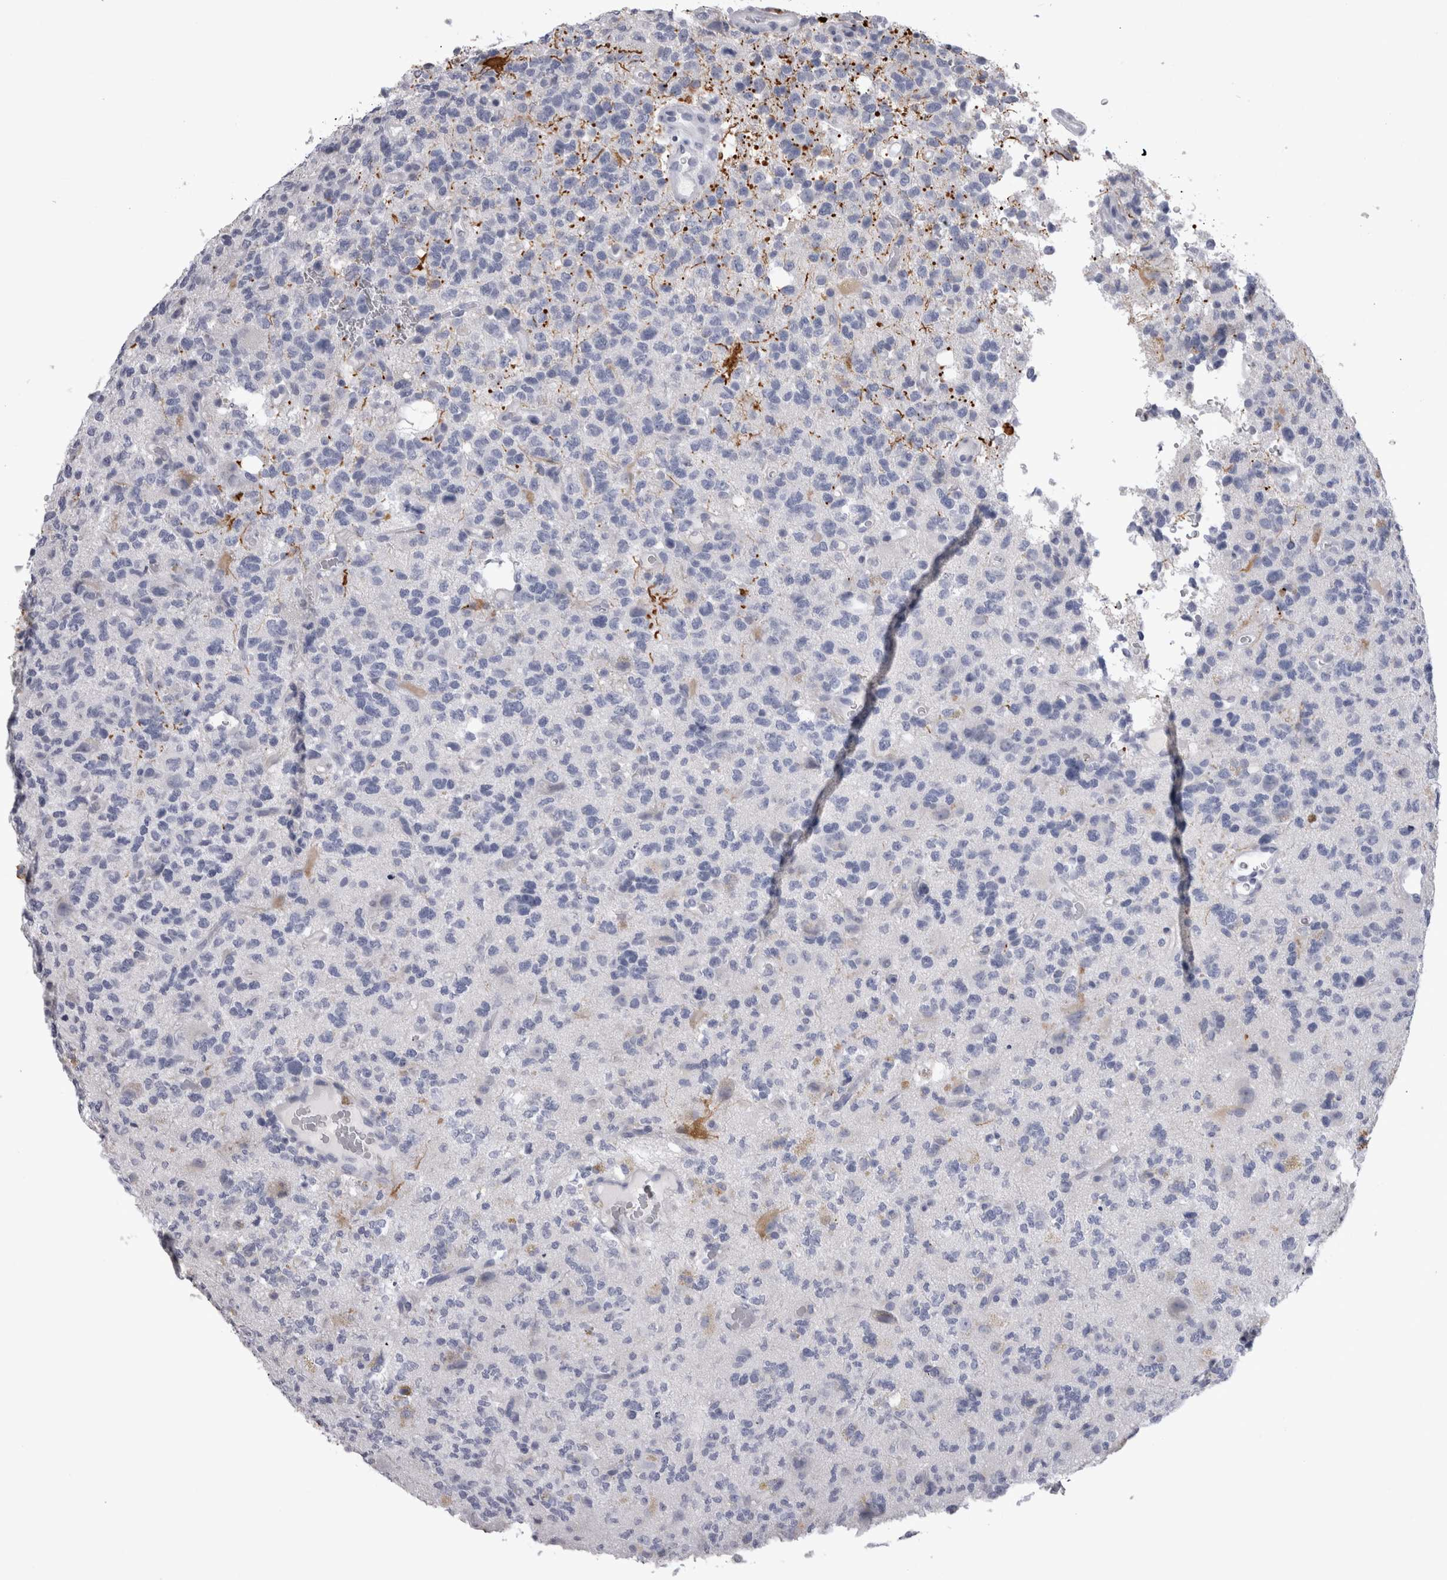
{"staining": {"intensity": "negative", "quantity": "none", "location": "none"}, "tissue": "glioma", "cell_type": "Tumor cells", "image_type": "cancer", "snomed": [{"axis": "morphology", "description": "Glioma, malignant, High grade"}, {"axis": "topography", "description": "Brain"}], "caption": "Immunohistochemistry of human glioma reveals no staining in tumor cells.", "gene": "ADAM2", "patient": {"sex": "female", "age": 62}}